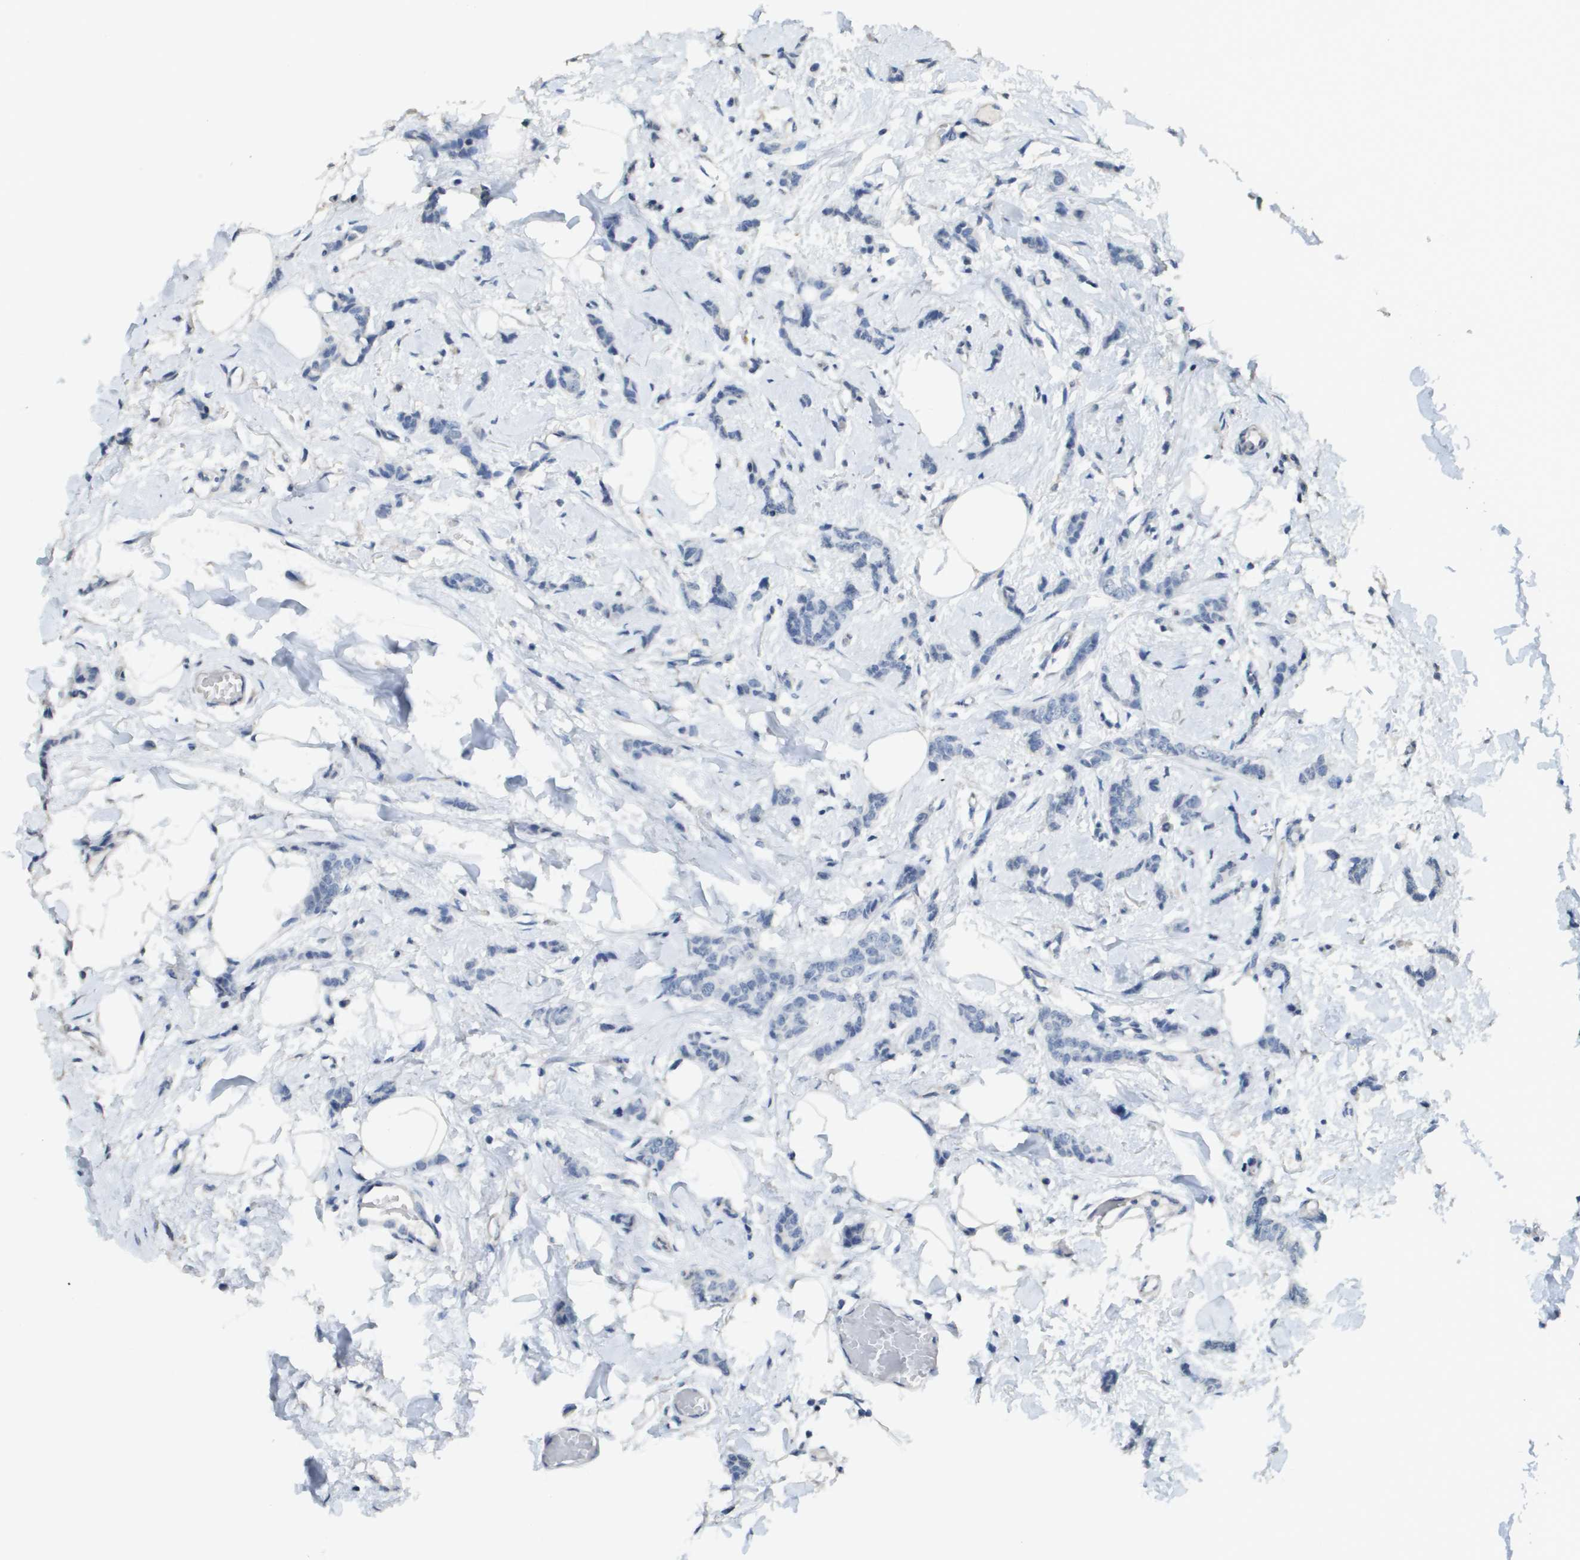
{"staining": {"intensity": "negative", "quantity": "none", "location": "none"}, "tissue": "breast cancer", "cell_type": "Tumor cells", "image_type": "cancer", "snomed": [{"axis": "morphology", "description": "Lobular carcinoma"}, {"axis": "topography", "description": "Skin"}, {"axis": "topography", "description": "Breast"}], "caption": "There is no significant staining in tumor cells of breast lobular carcinoma.", "gene": "MT3", "patient": {"sex": "female", "age": 46}}